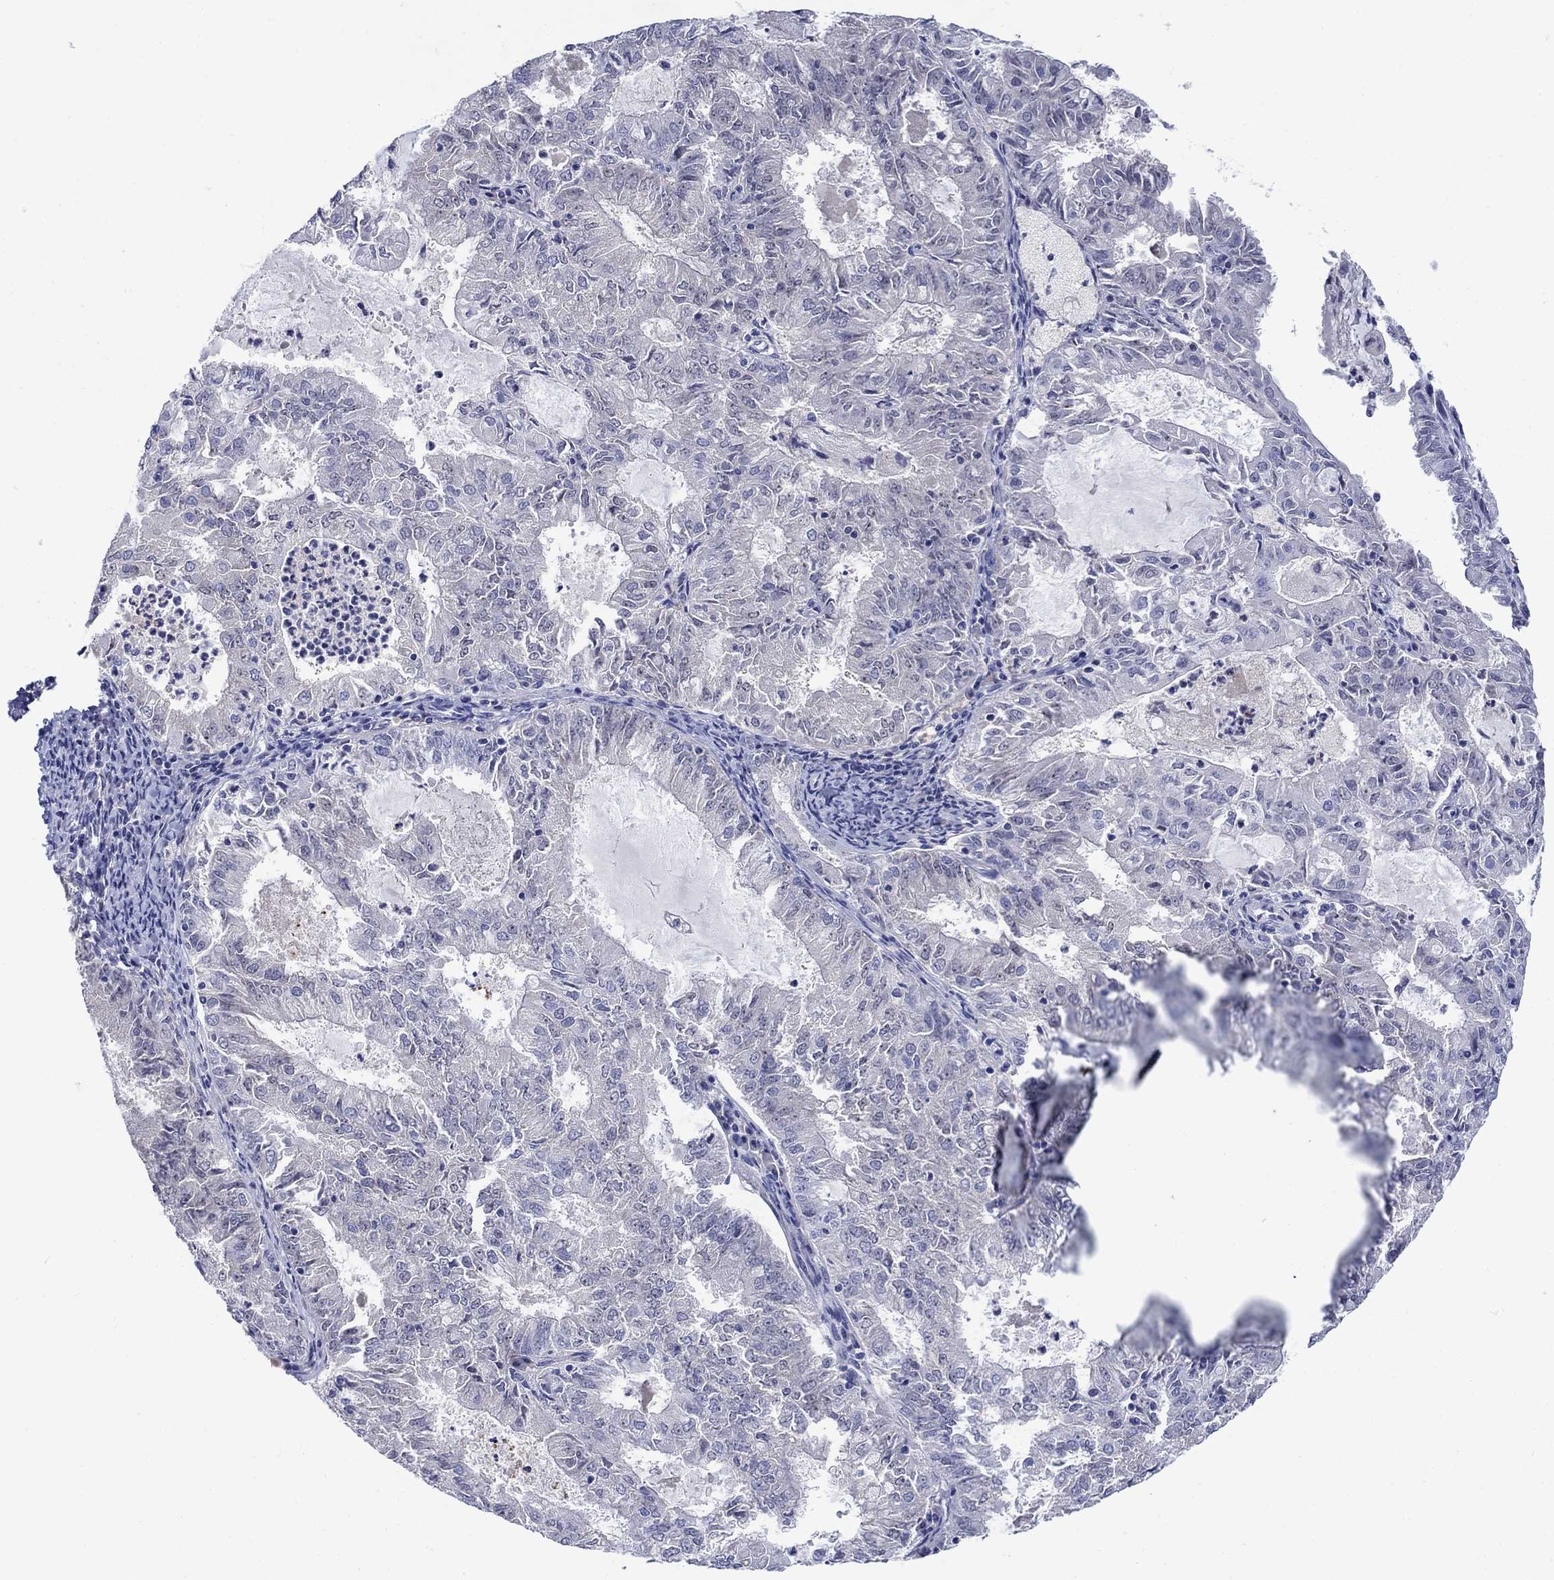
{"staining": {"intensity": "negative", "quantity": "none", "location": "none"}, "tissue": "endometrial cancer", "cell_type": "Tumor cells", "image_type": "cancer", "snomed": [{"axis": "morphology", "description": "Adenocarcinoma, NOS"}, {"axis": "topography", "description": "Endometrium"}], "caption": "An immunohistochemistry image of adenocarcinoma (endometrial) is shown. There is no staining in tumor cells of adenocarcinoma (endometrial).", "gene": "REEP2", "patient": {"sex": "female", "age": 57}}